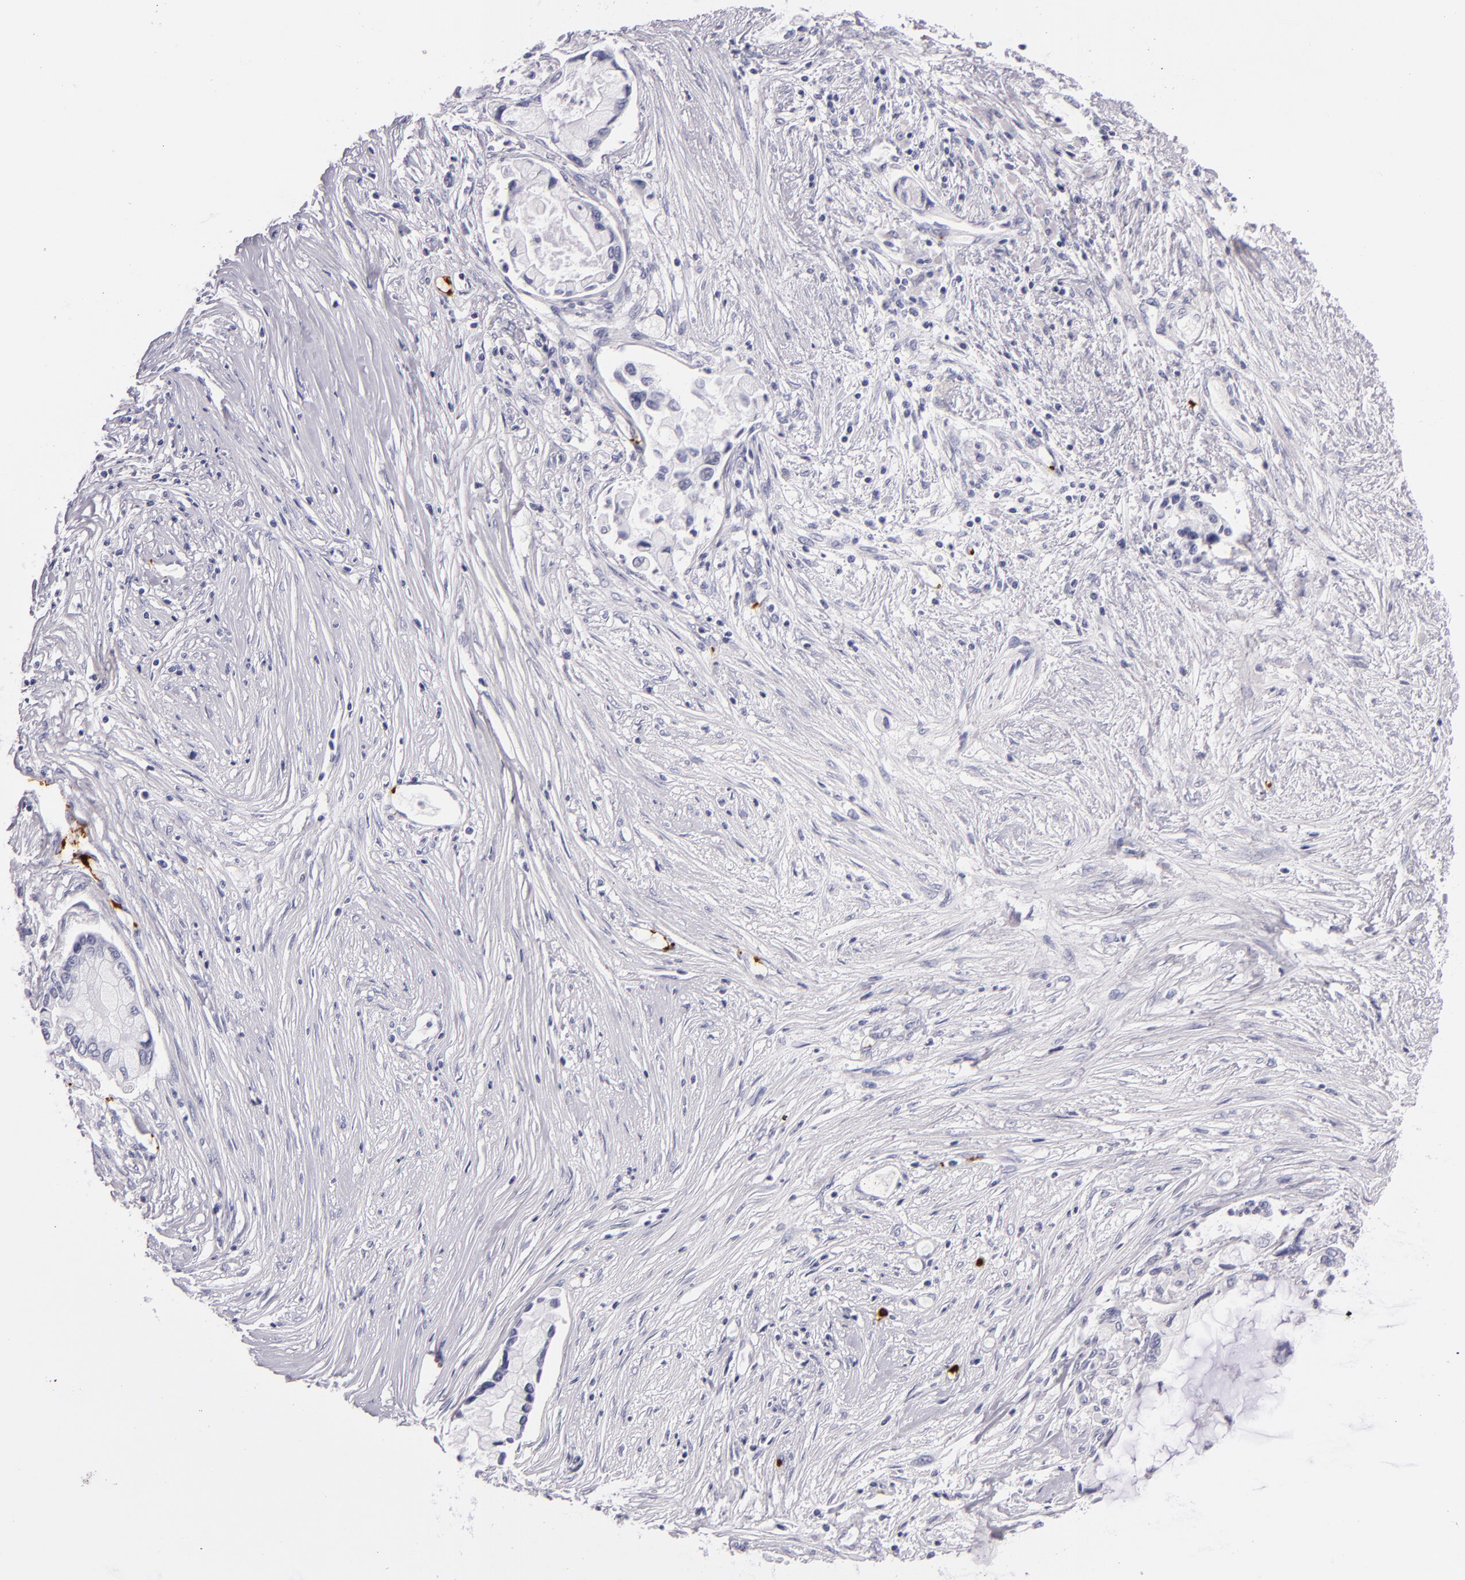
{"staining": {"intensity": "negative", "quantity": "none", "location": "none"}, "tissue": "pancreatic cancer", "cell_type": "Tumor cells", "image_type": "cancer", "snomed": [{"axis": "morphology", "description": "Adenocarcinoma, NOS"}, {"axis": "topography", "description": "Pancreas"}], "caption": "A histopathology image of pancreatic cancer (adenocarcinoma) stained for a protein demonstrates no brown staining in tumor cells.", "gene": "GP1BA", "patient": {"sex": "female", "age": 59}}